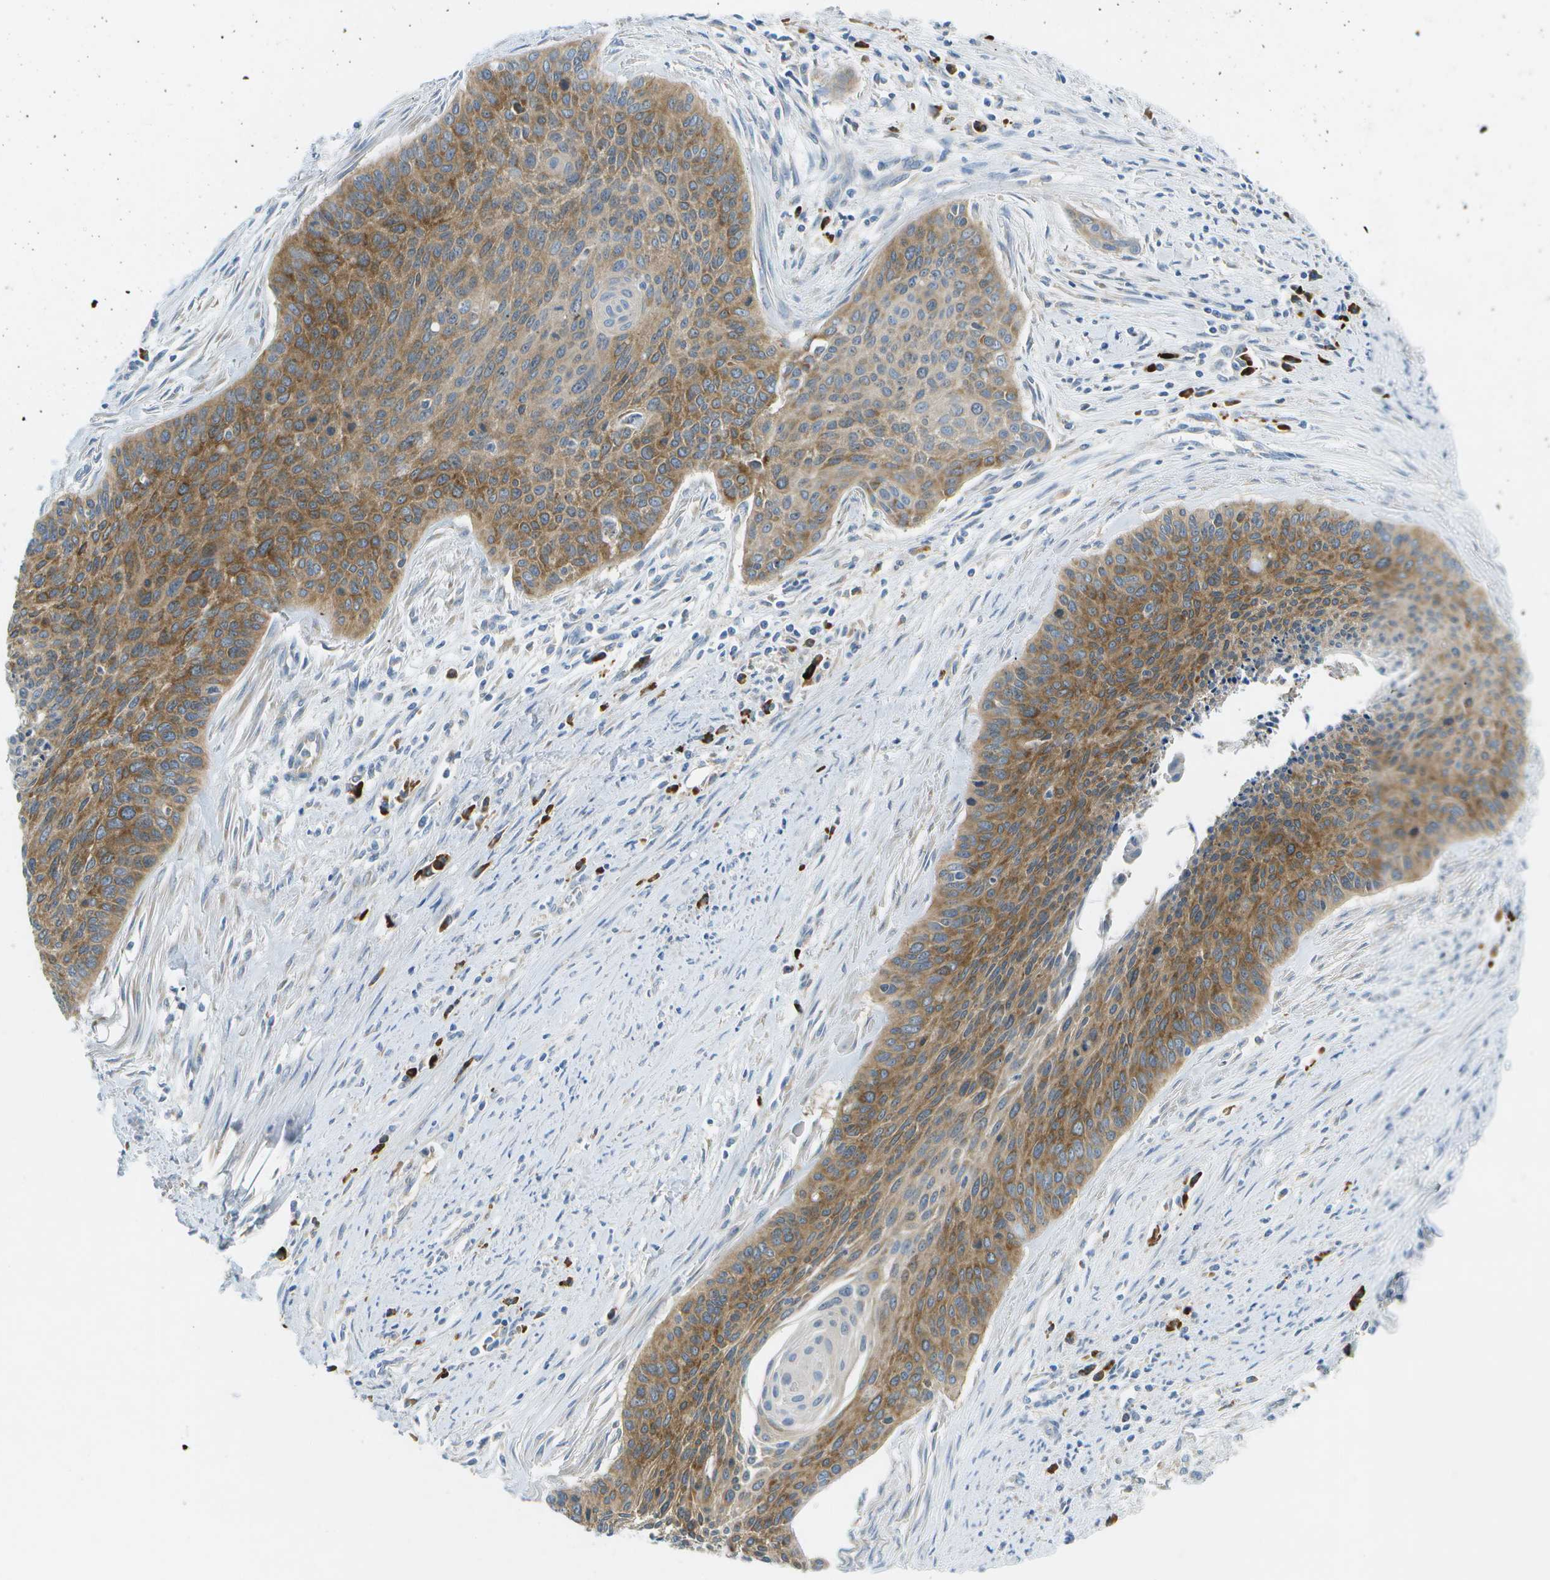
{"staining": {"intensity": "moderate", "quantity": ">75%", "location": "cytoplasmic/membranous"}, "tissue": "cervical cancer", "cell_type": "Tumor cells", "image_type": "cancer", "snomed": [{"axis": "morphology", "description": "Squamous cell carcinoma, NOS"}, {"axis": "topography", "description": "Cervix"}], "caption": "A histopathology image of cervical cancer stained for a protein displays moderate cytoplasmic/membranous brown staining in tumor cells.", "gene": "WNK2", "patient": {"sex": "female", "age": 55}}